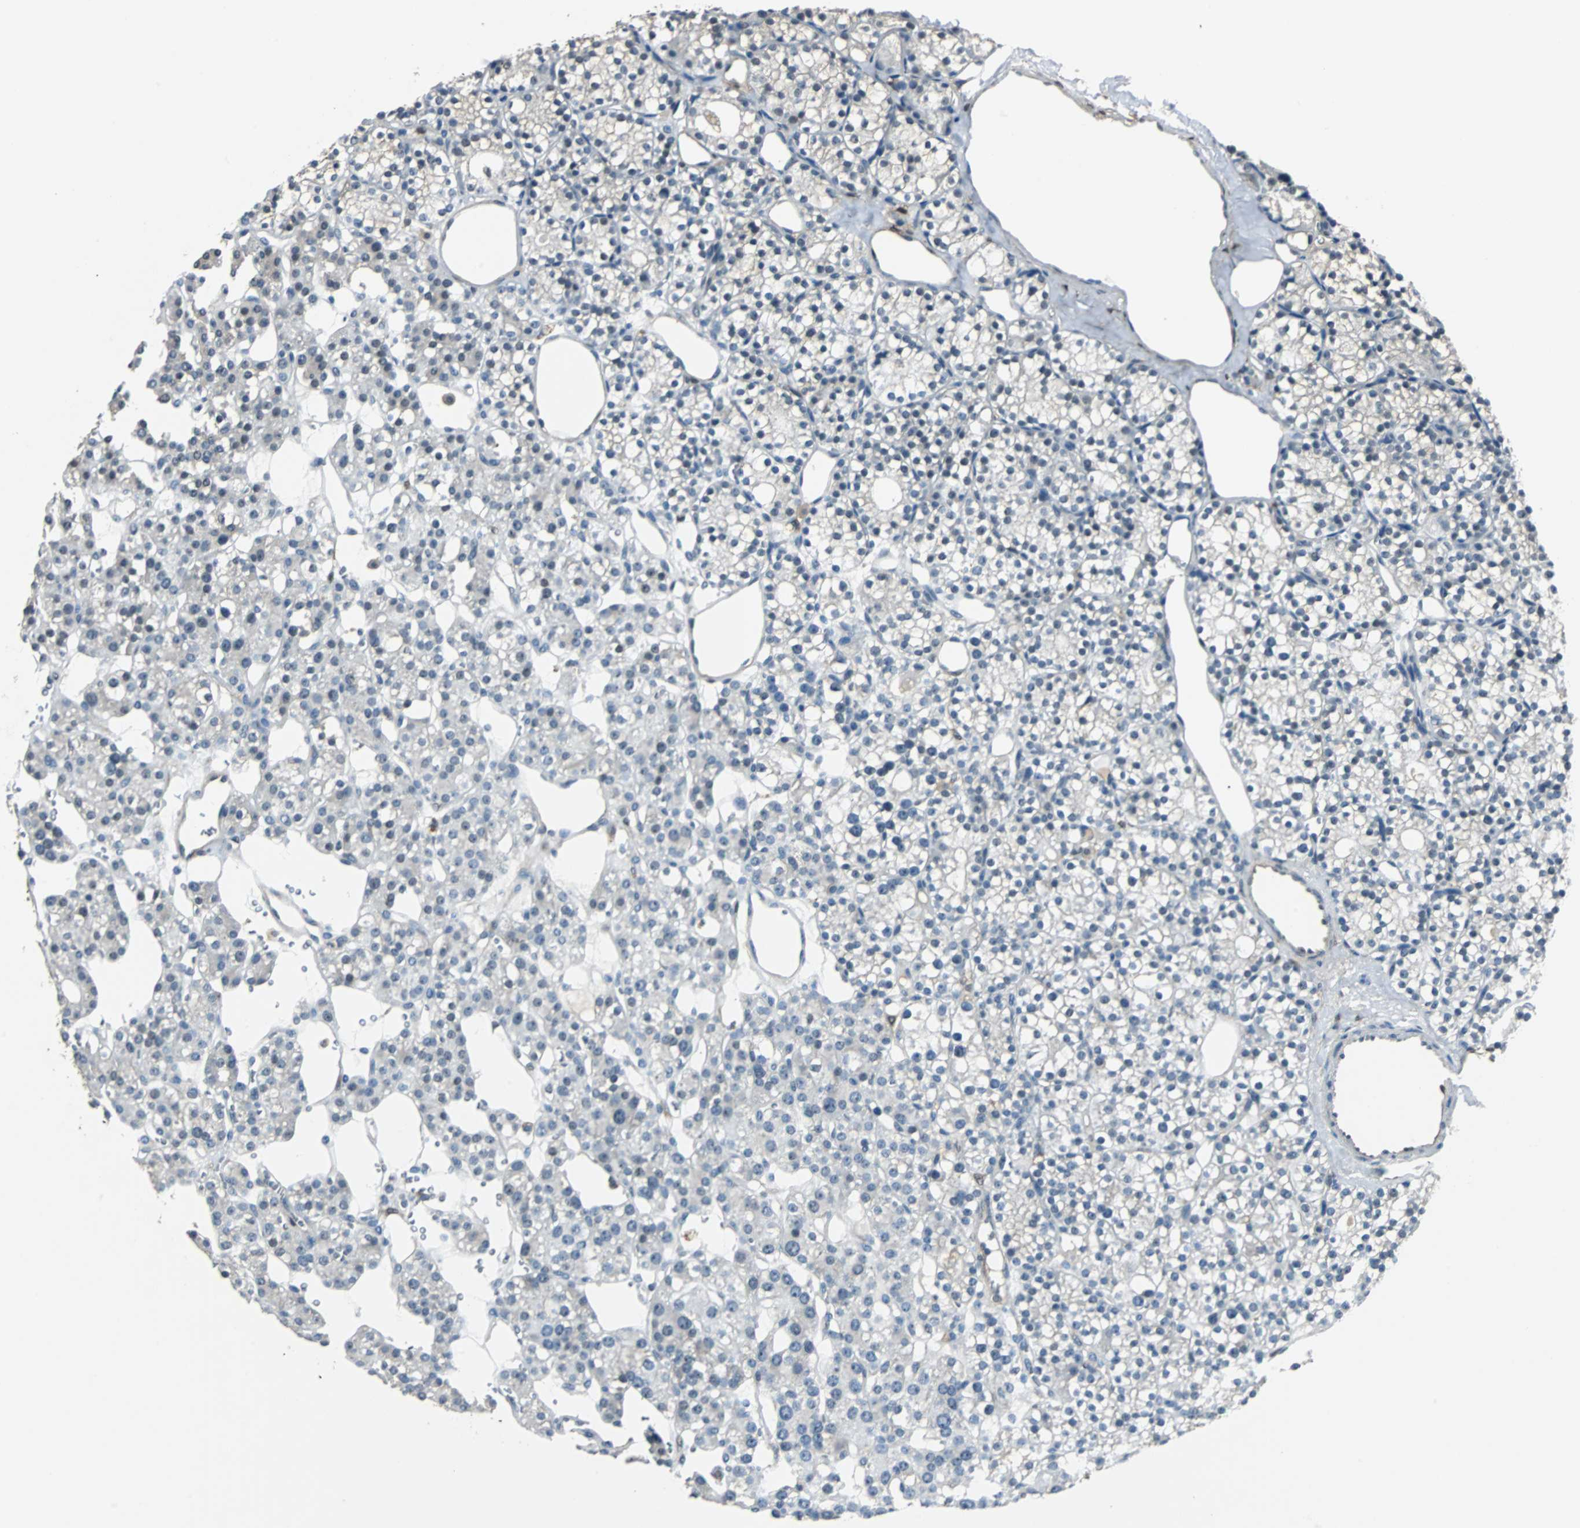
{"staining": {"intensity": "negative", "quantity": "none", "location": "none"}, "tissue": "parathyroid gland", "cell_type": "Glandular cells", "image_type": "normal", "snomed": [{"axis": "morphology", "description": "Normal tissue, NOS"}, {"axis": "topography", "description": "Parathyroid gland"}], "caption": "High magnification brightfield microscopy of normal parathyroid gland stained with DAB (3,3'-diaminobenzidine) (brown) and counterstained with hematoxylin (blue): glandular cells show no significant positivity. (DAB (3,3'-diaminobenzidine) immunohistochemistry (IHC), high magnification).", "gene": "FHL2", "patient": {"sex": "female", "age": 64}}